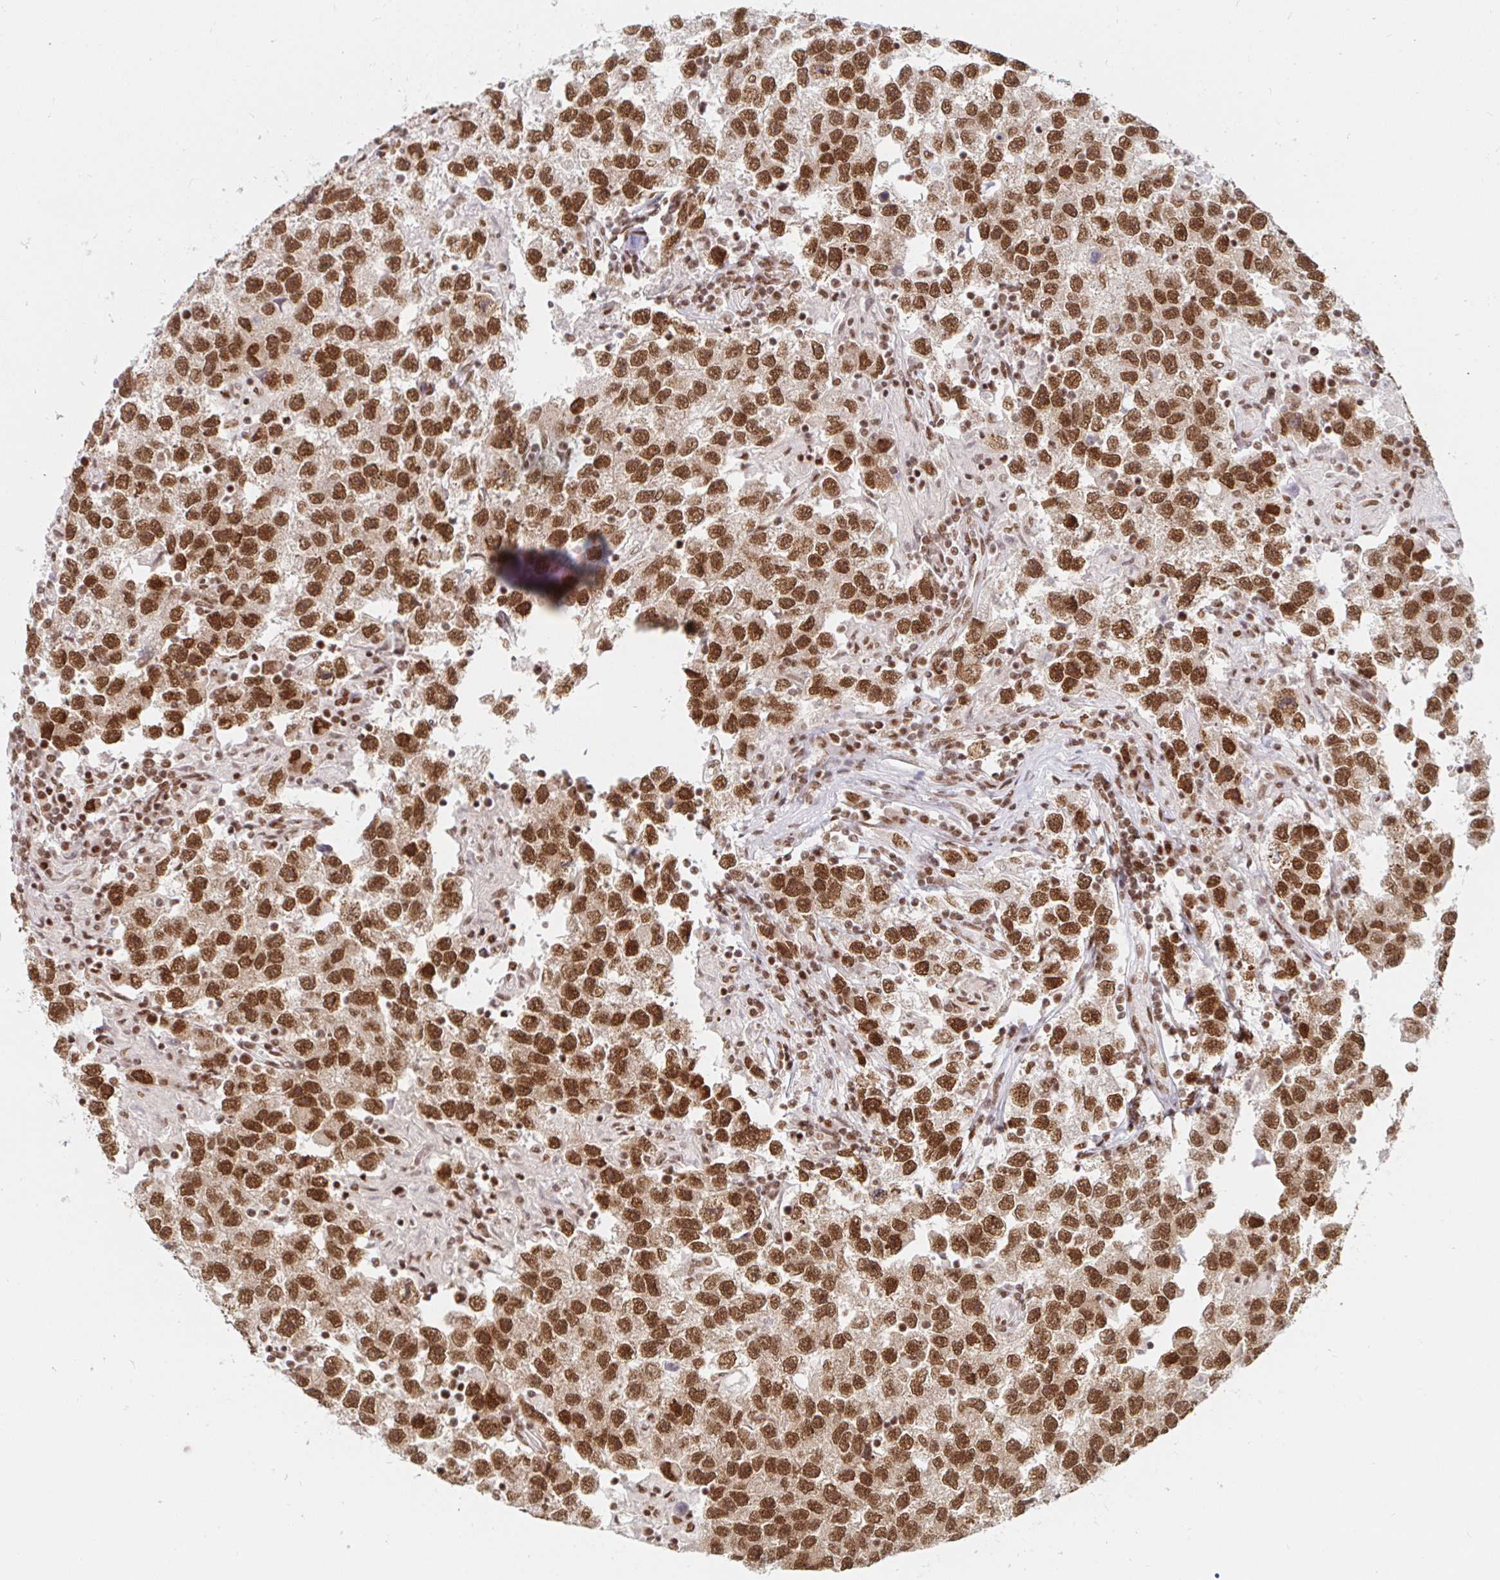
{"staining": {"intensity": "strong", "quantity": ">75%", "location": "nuclear"}, "tissue": "testis cancer", "cell_type": "Tumor cells", "image_type": "cancer", "snomed": [{"axis": "morphology", "description": "Seminoma, NOS"}, {"axis": "topography", "description": "Testis"}], "caption": "This is a micrograph of IHC staining of testis cancer (seminoma), which shows strong staining in the nuclear of tumor cells.", "gene": "RBMX", "patient": {"sex": "male", "age": 26}}